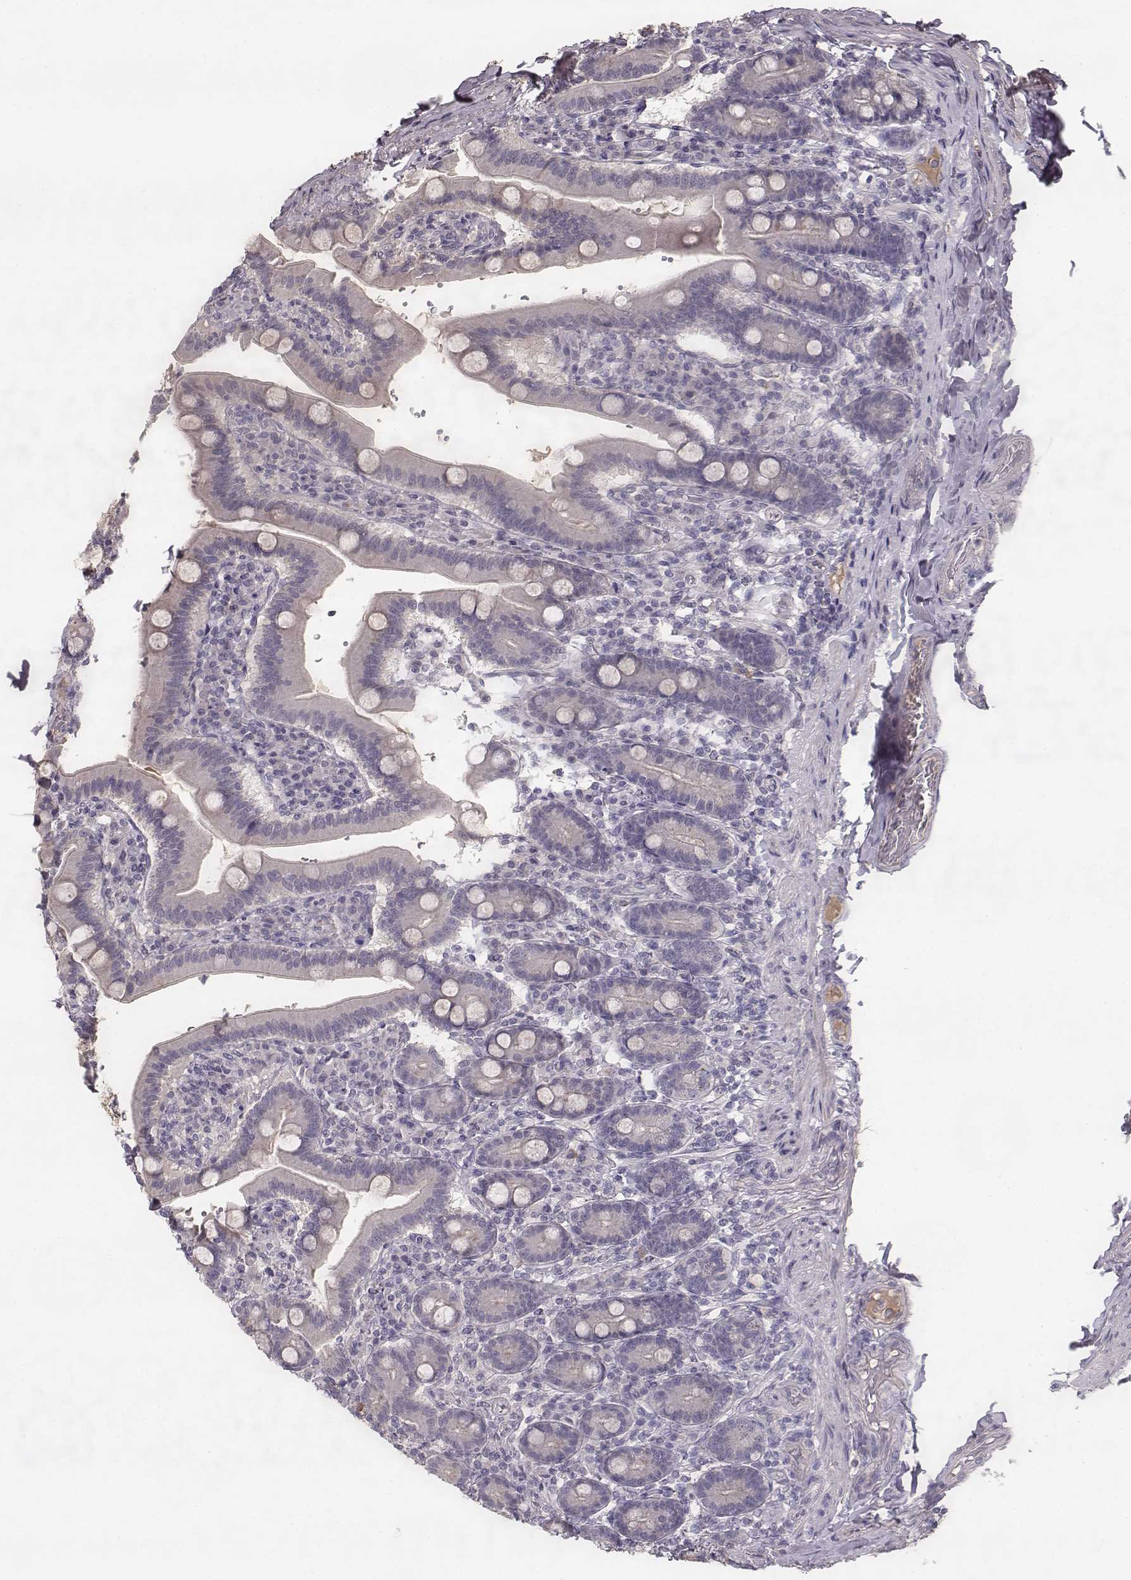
{"staining": {"intensity": "negative", "quantity": "none", "location": "none"}, "tissue": "small intestine", "cell_type": "Glandular cells", "image_type": "normal", "snomed": [{"axis": "morphology", "description": "Normal tissue, NOS"}, {"axis": "topography", "description": "Small intestine"}], "caption": "An immunohistochemistry (IHC) micrograph of normal small intestine is shown. There is no staining in glandular cells of small intestine. Brightfield microscopy of immunohistochemistry (IHC) stained with DAB (brown) and hematoxylin (blue), captured at high magnification.", "gene": "YJEFN3", "patient": {"sex": "male", "age": 66}}